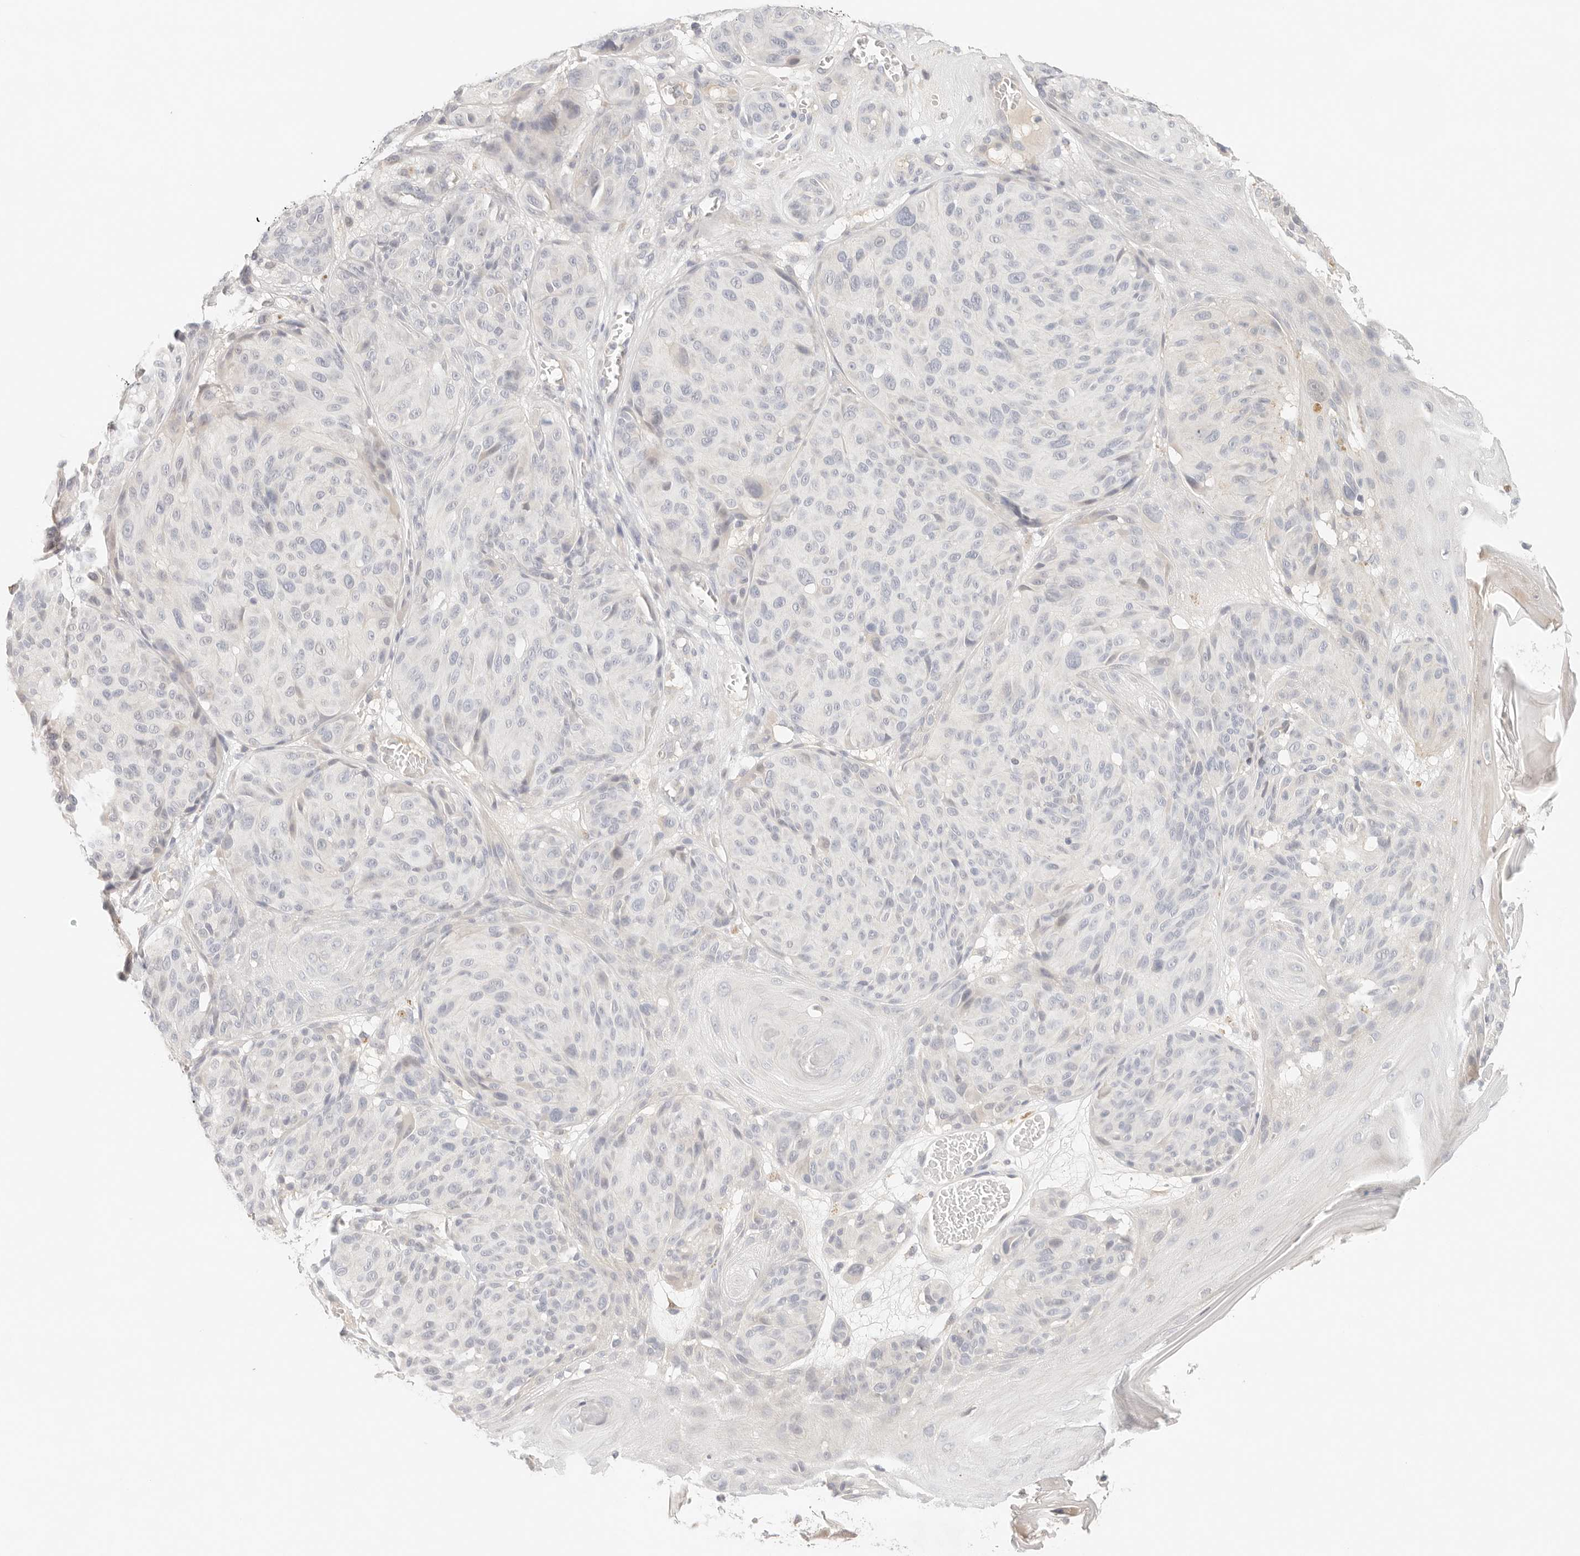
{"staining": {"intensity": "negative", "quantity": "none", "location": "none"}, "tissue": "melanoma", "cell_type": "Tumor cells", "image_type": "cancer", "snomed": [{"axis": "morphology", "description": "Malignant melanoma, NOS"}, {"axis": "topography", "description": "Skin"}], "caption": "Tumor cells are negative for brown protein staining in melanoma.", "gene": "SPHK1", "patient": {"sex": "male", "age": 83}}